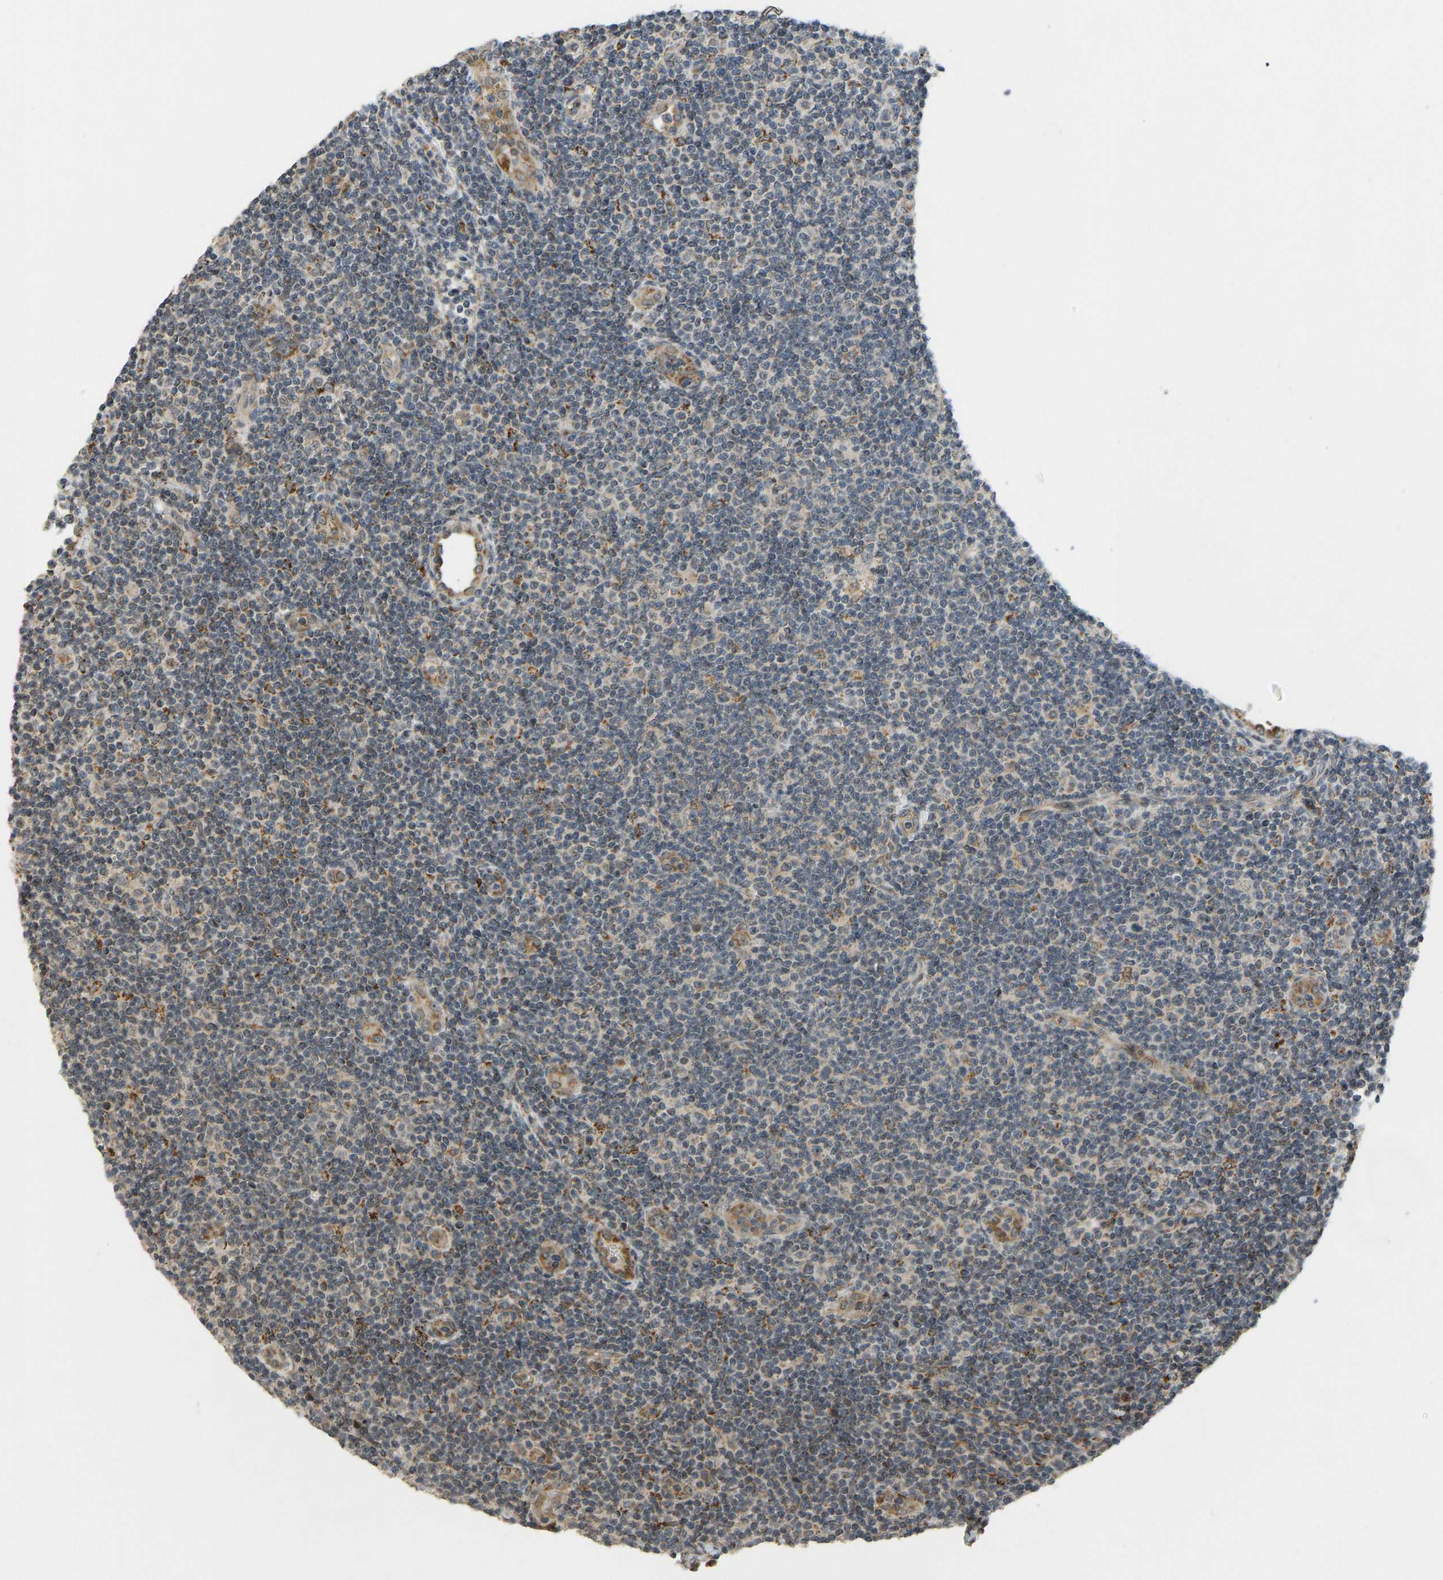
{"staining": {"intensity": "weak", "quantity": "<25%", "location": "cytoplasmic/membranous"}, "tissue": "lymphoma", "cell_type": "Tumor cells", "image_type": "cancer", "snomed": [{"axis": "morphology", "description": "Malignant lymphoma, non-Hodgkin's type, Low grade"}, {"axis": "topography", "description": "Lymph node"}], "caption": "An image of low-grade malignant lymphoma, non-Hodgkin's type stained for a protein displays no brown staining in tumor cells.", "gene": "ACADS", "patient": {"sex": "male", "age": 83}}